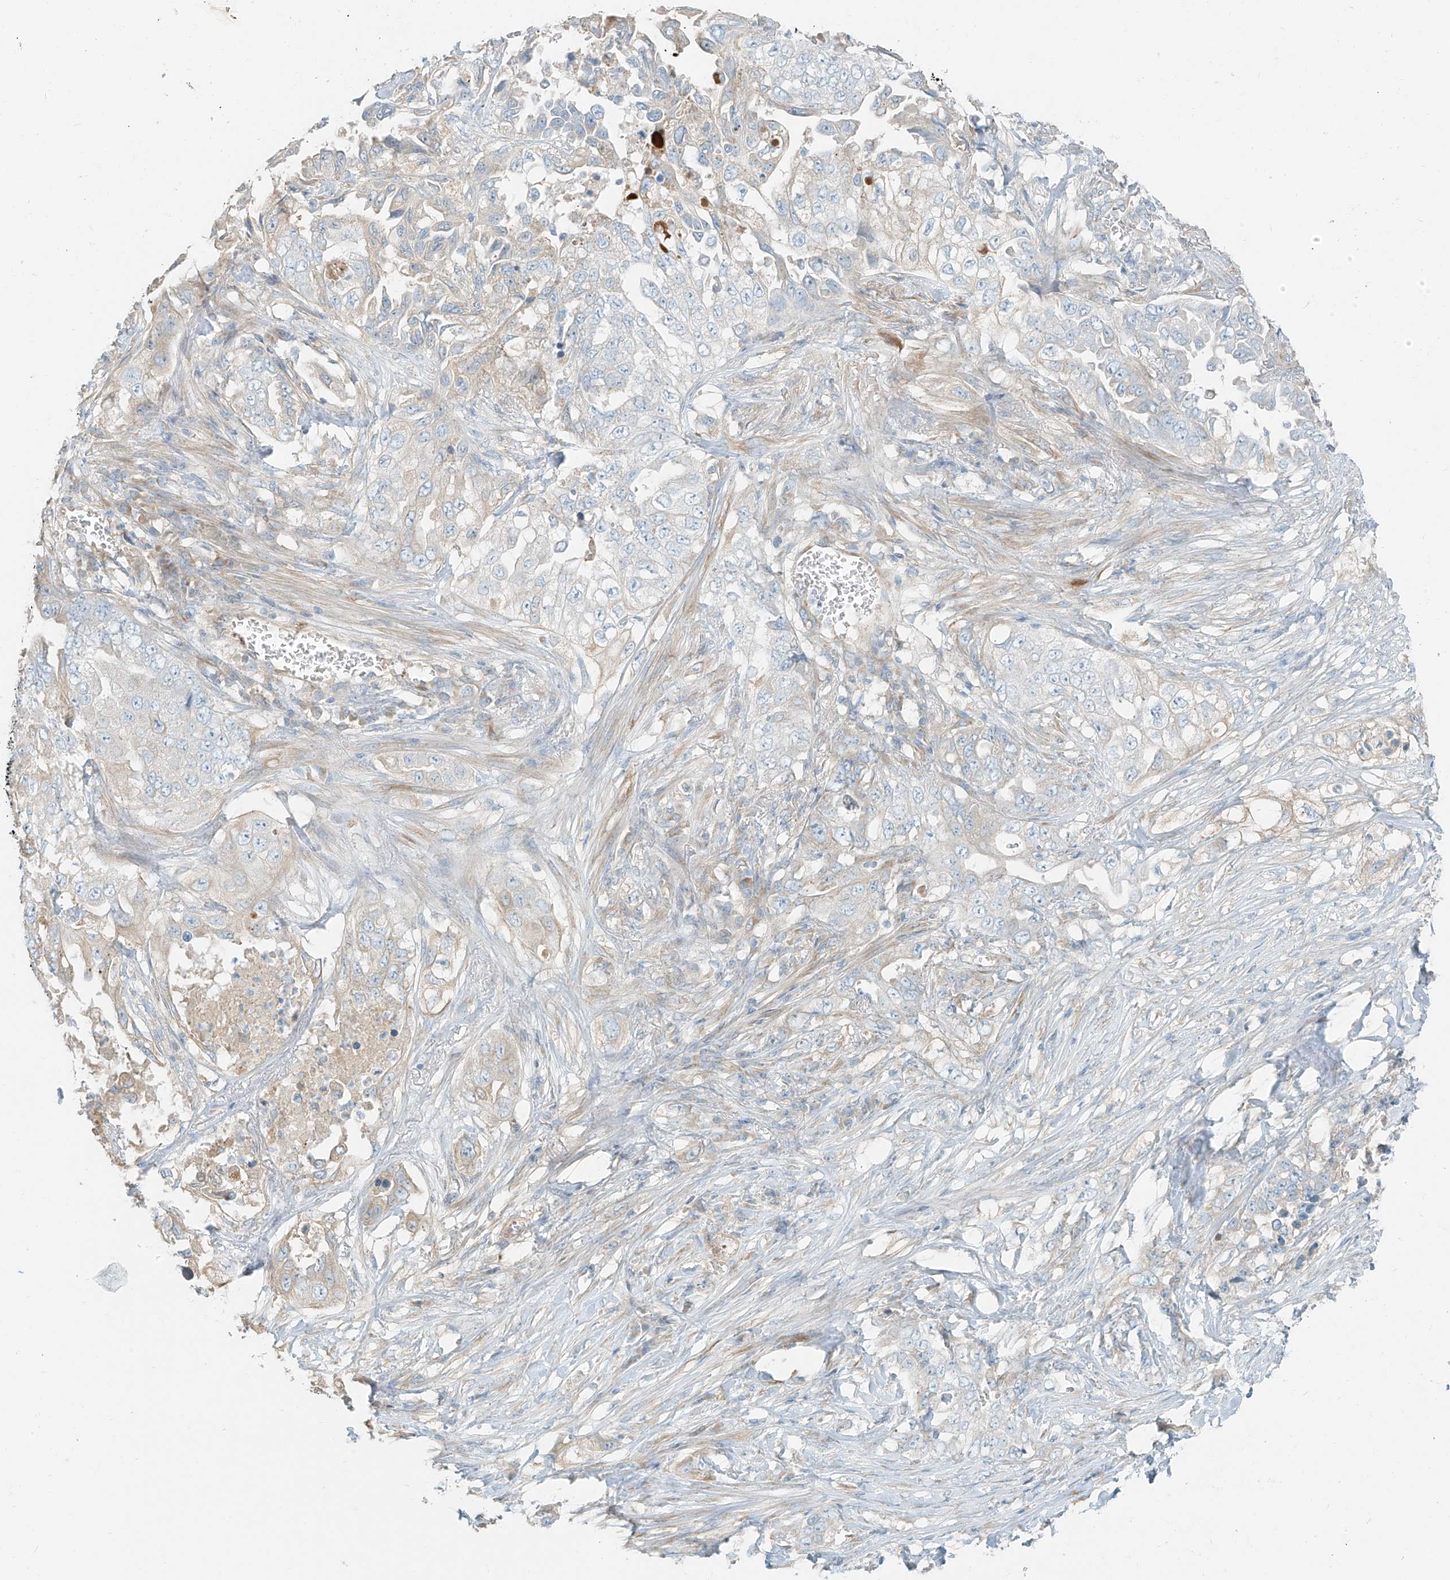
{"staining": {"intensity": "weak", "quantity": "<25%", "location": "cytoplasmic/membranous"}, "tissue": "lung cancer", "cell_type": "Tumor cells", "image_type": "cancer", "snomed": [{"axis": "morphology", "description": "Adenocarcinoma, NOS"}, {"axis": "topography", "description": "Lung"}], "caption": "The image shows no significant expression in tumor cells of lung cancer.", "gene": "FSTL1", "patient": {"sex": "female", "age": 51}}